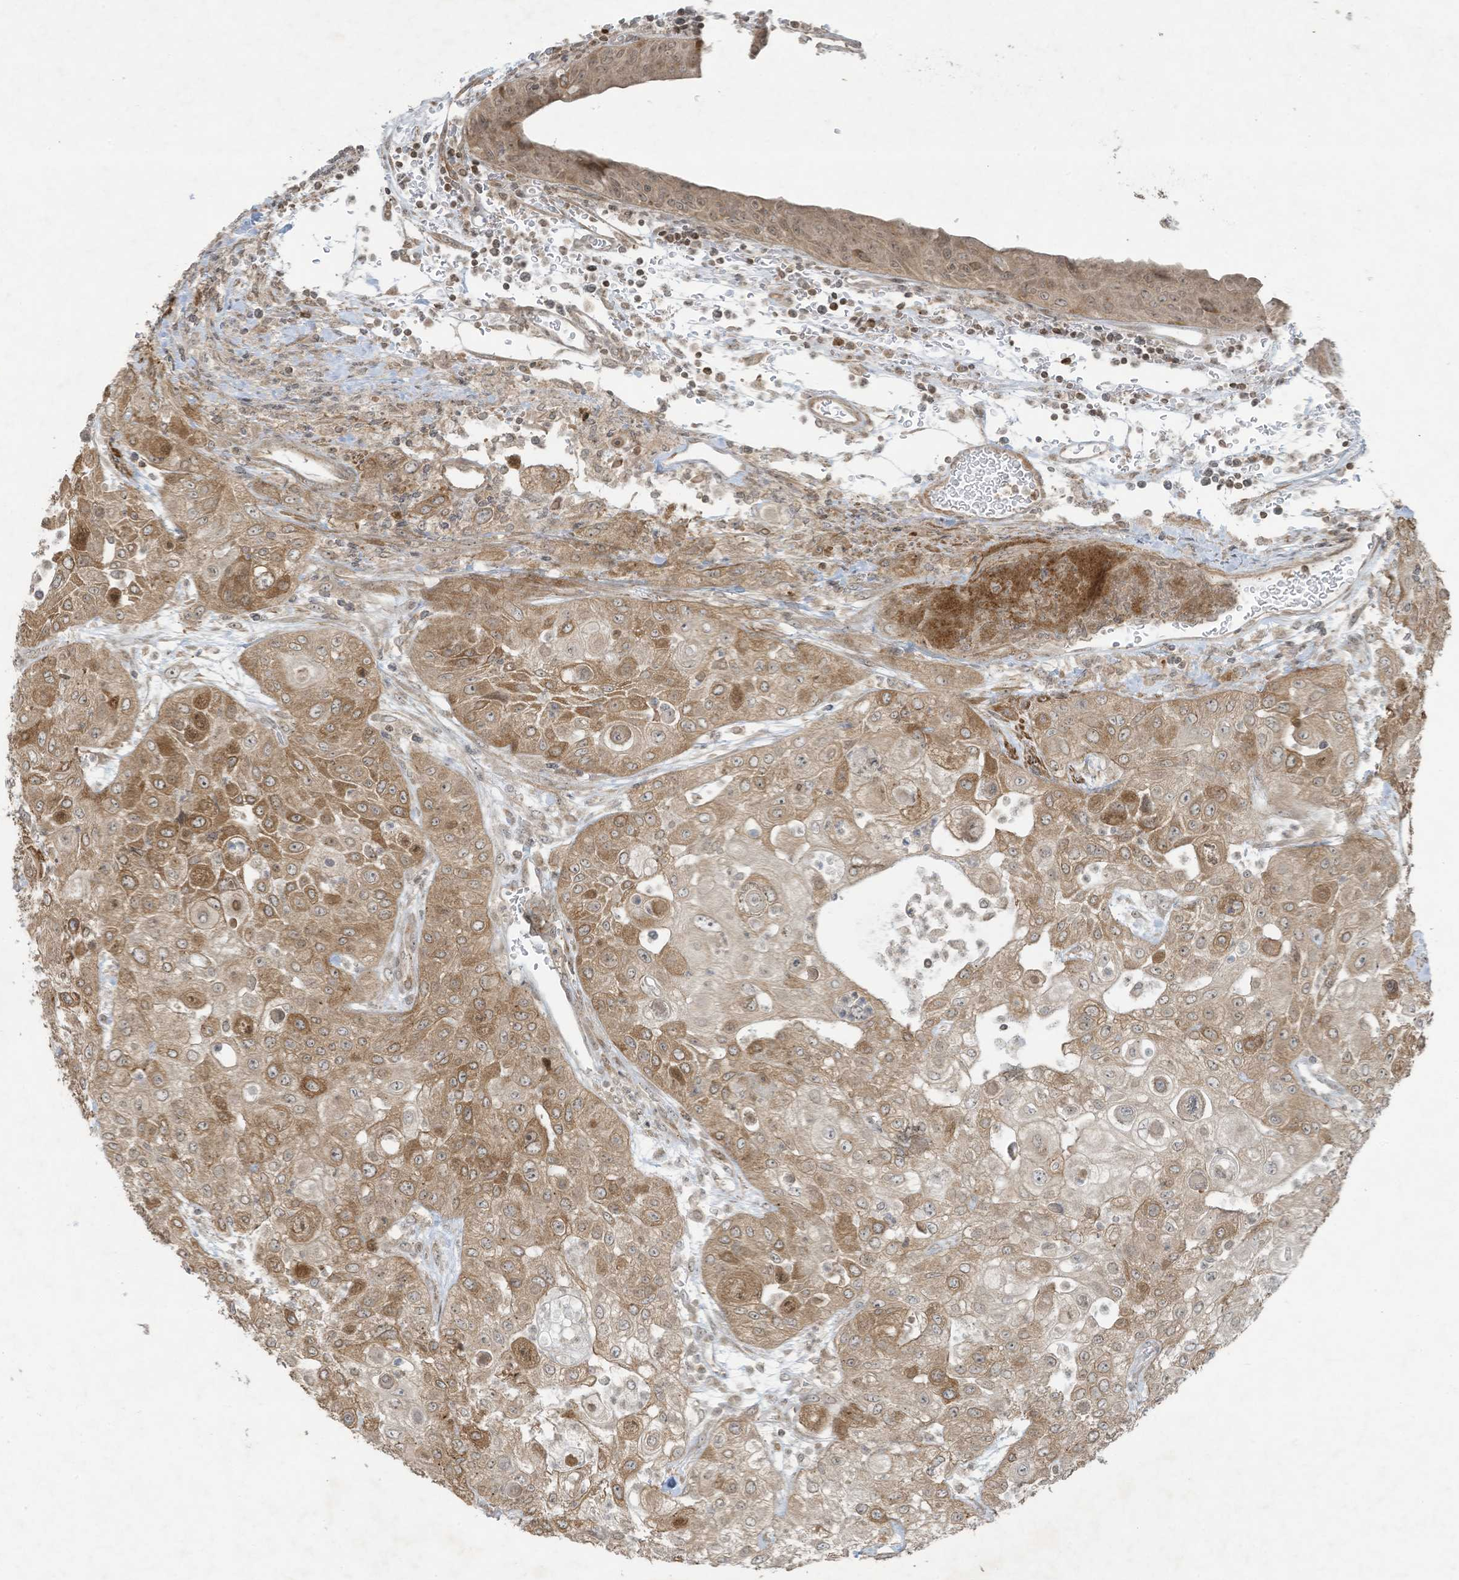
{"staining": {"intensity": "moderate", "quantity": ">75%", "location": "cytoplasmic/membranous"}, "tissue": "urothelial cancer", "cell_type": "Tumor cells", "image_type": "cancer", "snomed": [{"axis": "morphology", "description": "Urothelial carcinoma, High grade"}, {"axis": "topography", "description": "Urinary bladder"}], "caption": "Urothelial carcinoma (high-grade) stained with a brown dye shows moderate cytoplasmic/membranous positive positivity in about >75% of tumor cells.", "gene": "ZNF263", "patient": {"sex": "female", "age": 79}}